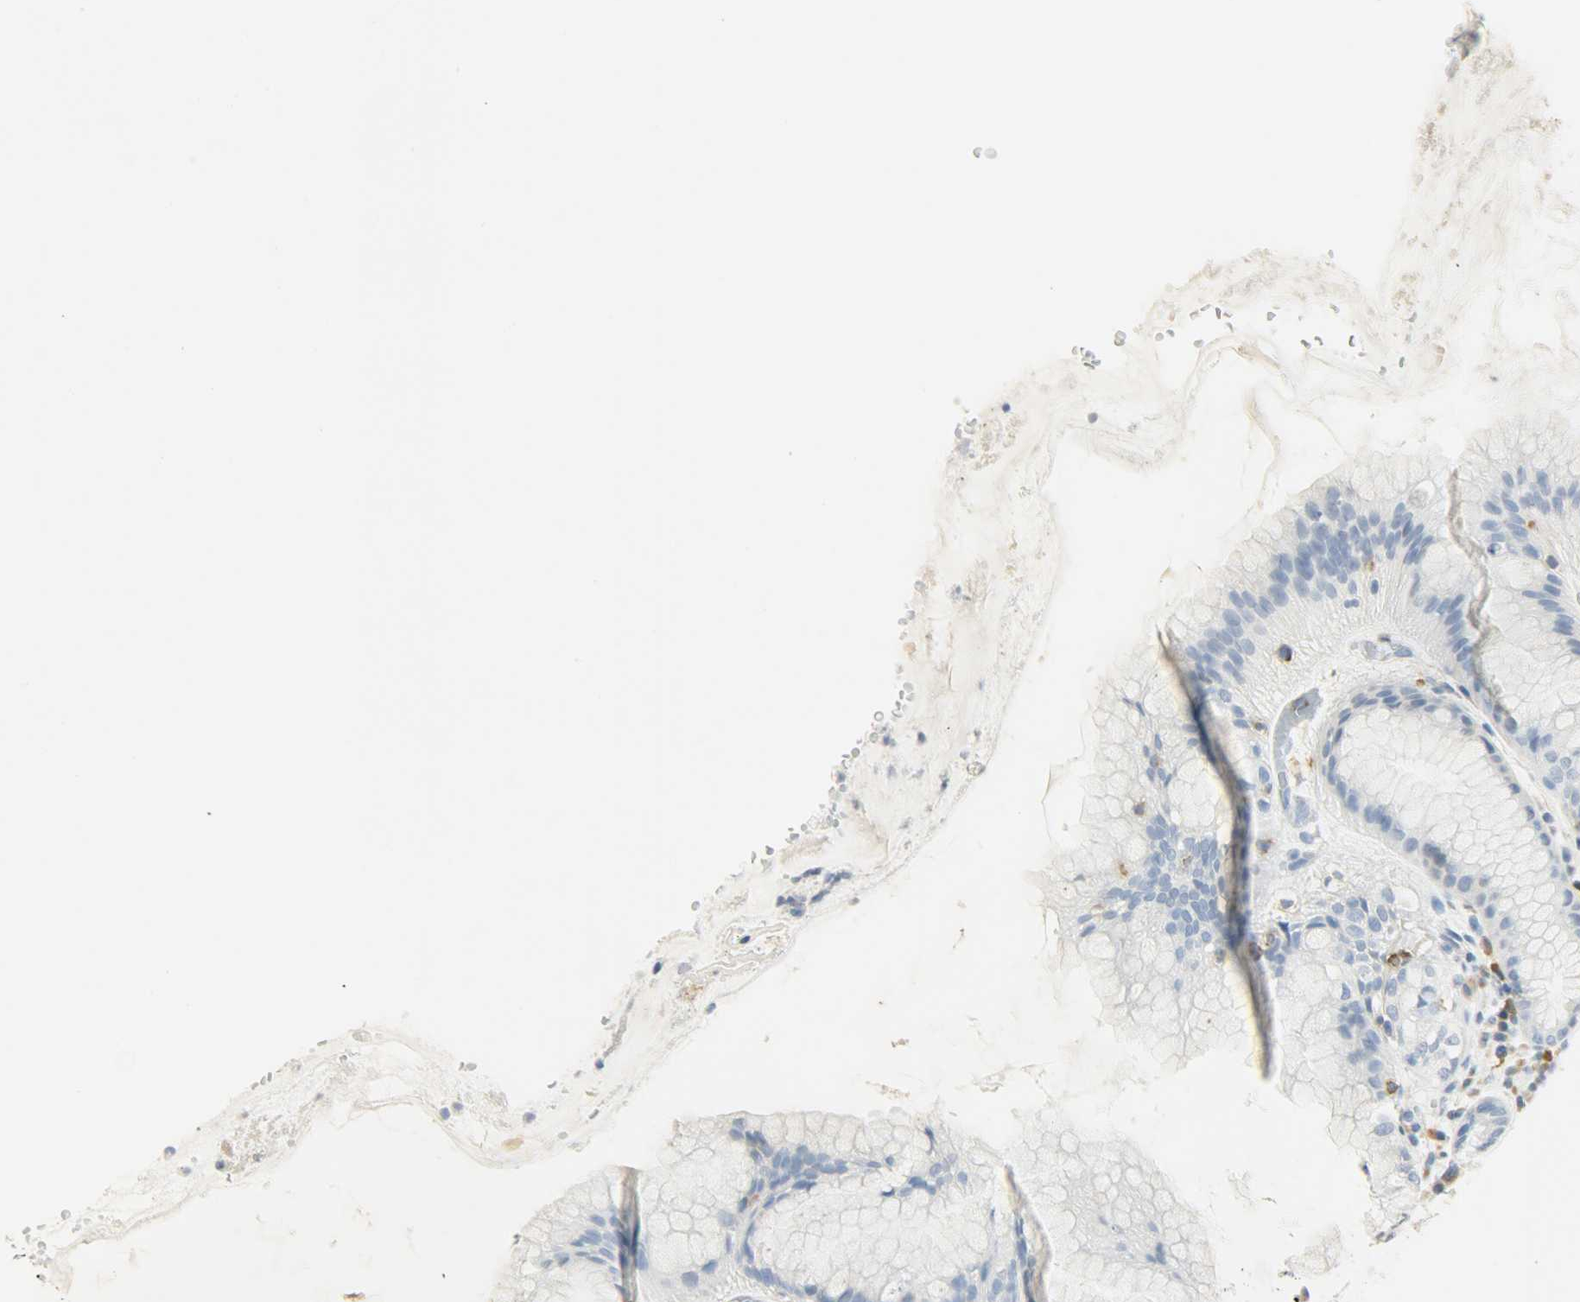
{"staining": {"intensity": "negative", "quantity": "none", "location": "none"}, "tissue": "stomach", "cell_type": "Glandular cells", "image_type": "normal", "snomed": [{"axis": "morphology", "description": "Normal tissue, NOS"}, {"axis": "topography", "description": "Stomach"}, {"axis": "topography", "description": "Stomach, lower"}], "caption": "High magnification brightfield microscopy of unremarkable stomach stained with DAB (brown) and counterstained with hematoxylin (blue): glandular cells show no significant expression. The staining was performed using DAB (3,3'-diaminobenzidine) to visualize the protein expression in brown, while the nuclei were stained in blue with hematoxylin (Magnification: 20x).", "gene": "PTPN6", "patient": {"sex": "female", "age": 75}}